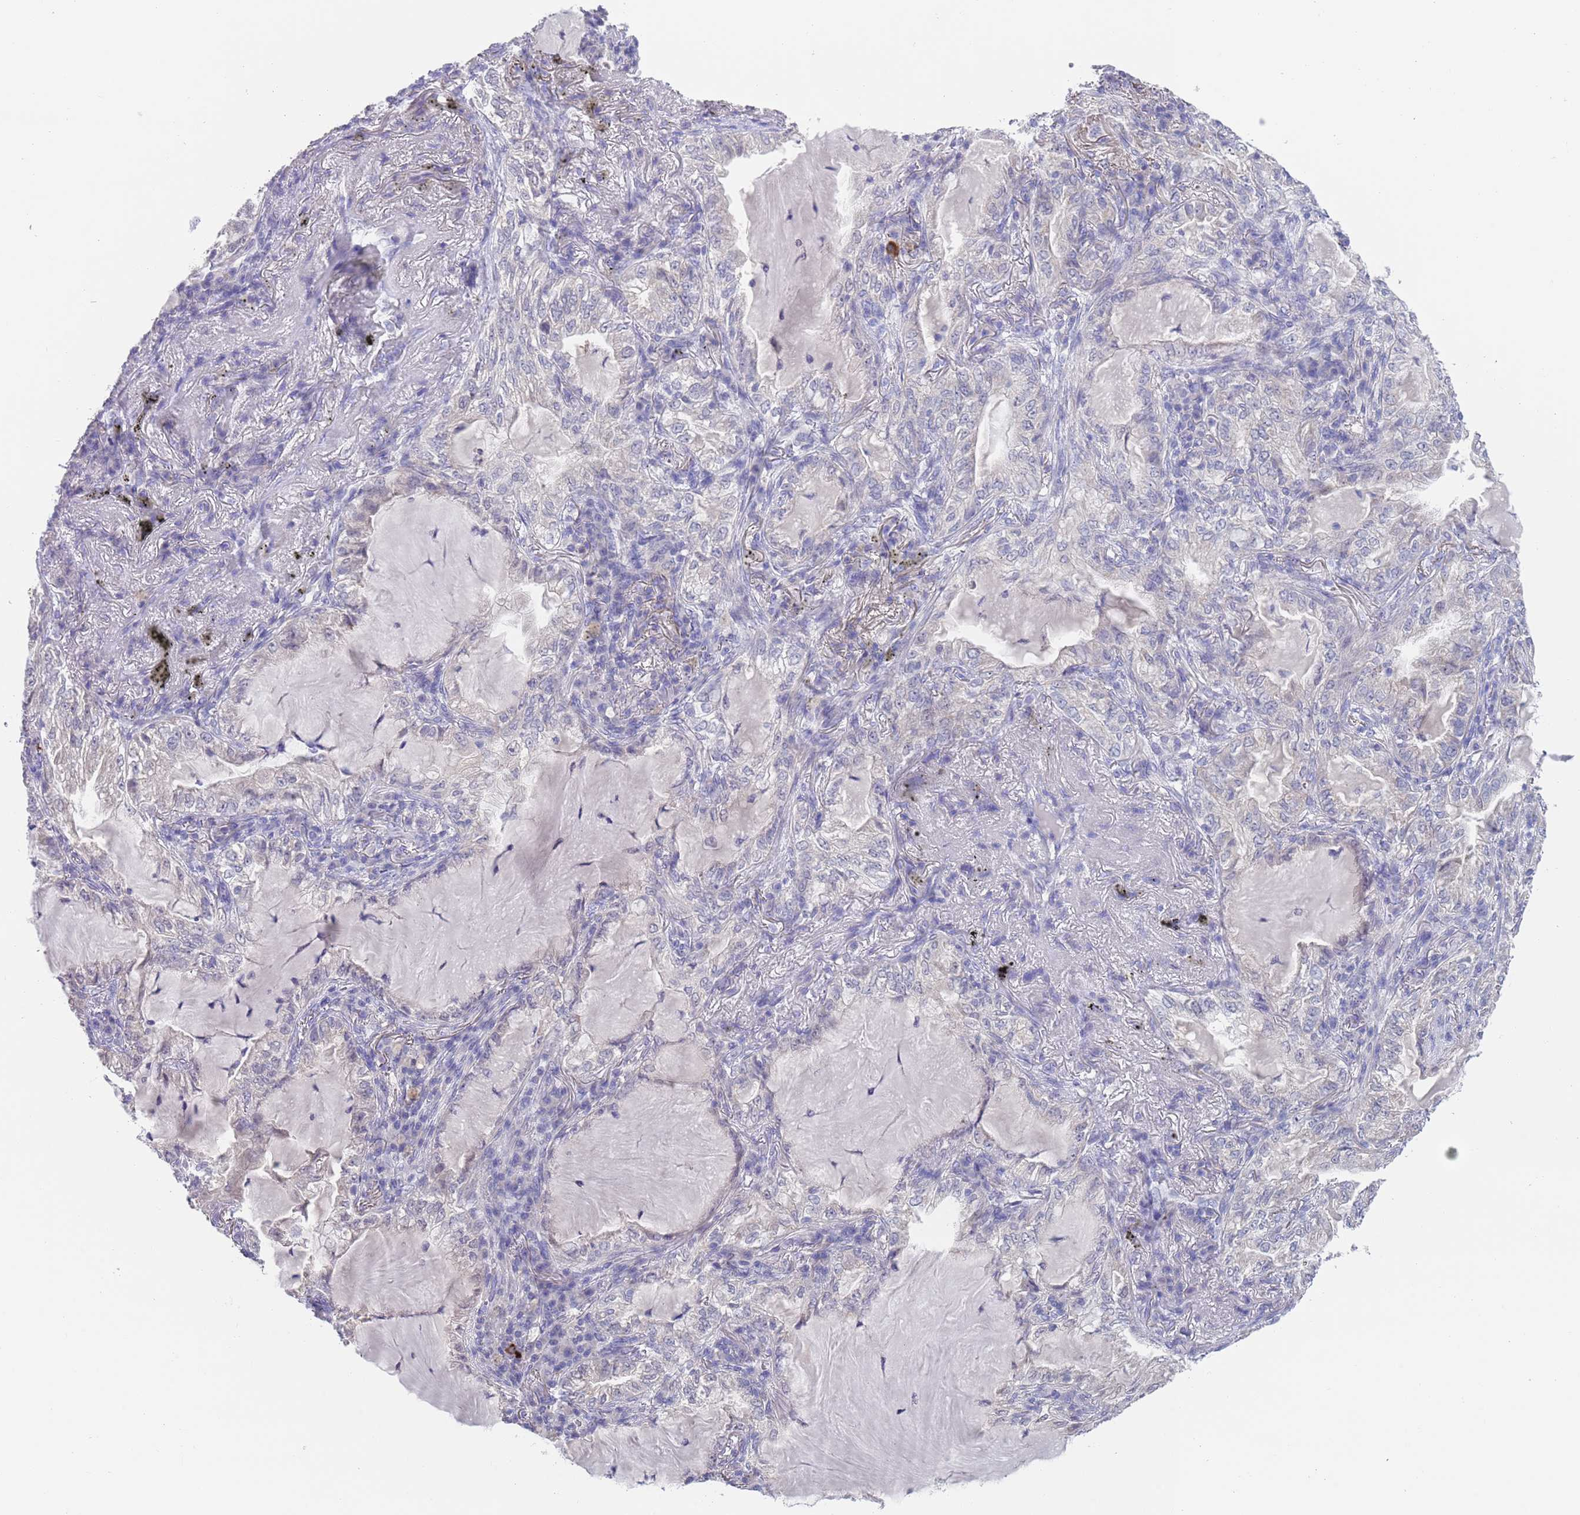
{"staining": {"intensity": "negative", "quantity": "none", "location": "none"}, "tissue": "lung cancer", "cell_type": "Tumor cells", "image_type": "cancer", "snomed": [{"axis": "morphology", "description": "Adenocarcinoma, NOS"}, {"axis": "topography", "description": "Lung"}], "caption": "Tumor cells show no significant protein staining in lung cancer (adenocarcinoma). (DAB immunohistochemistry (IHC), high magnification).", "gene": "SPIRE2", "patient": {"sex": "female", "age": 73}}